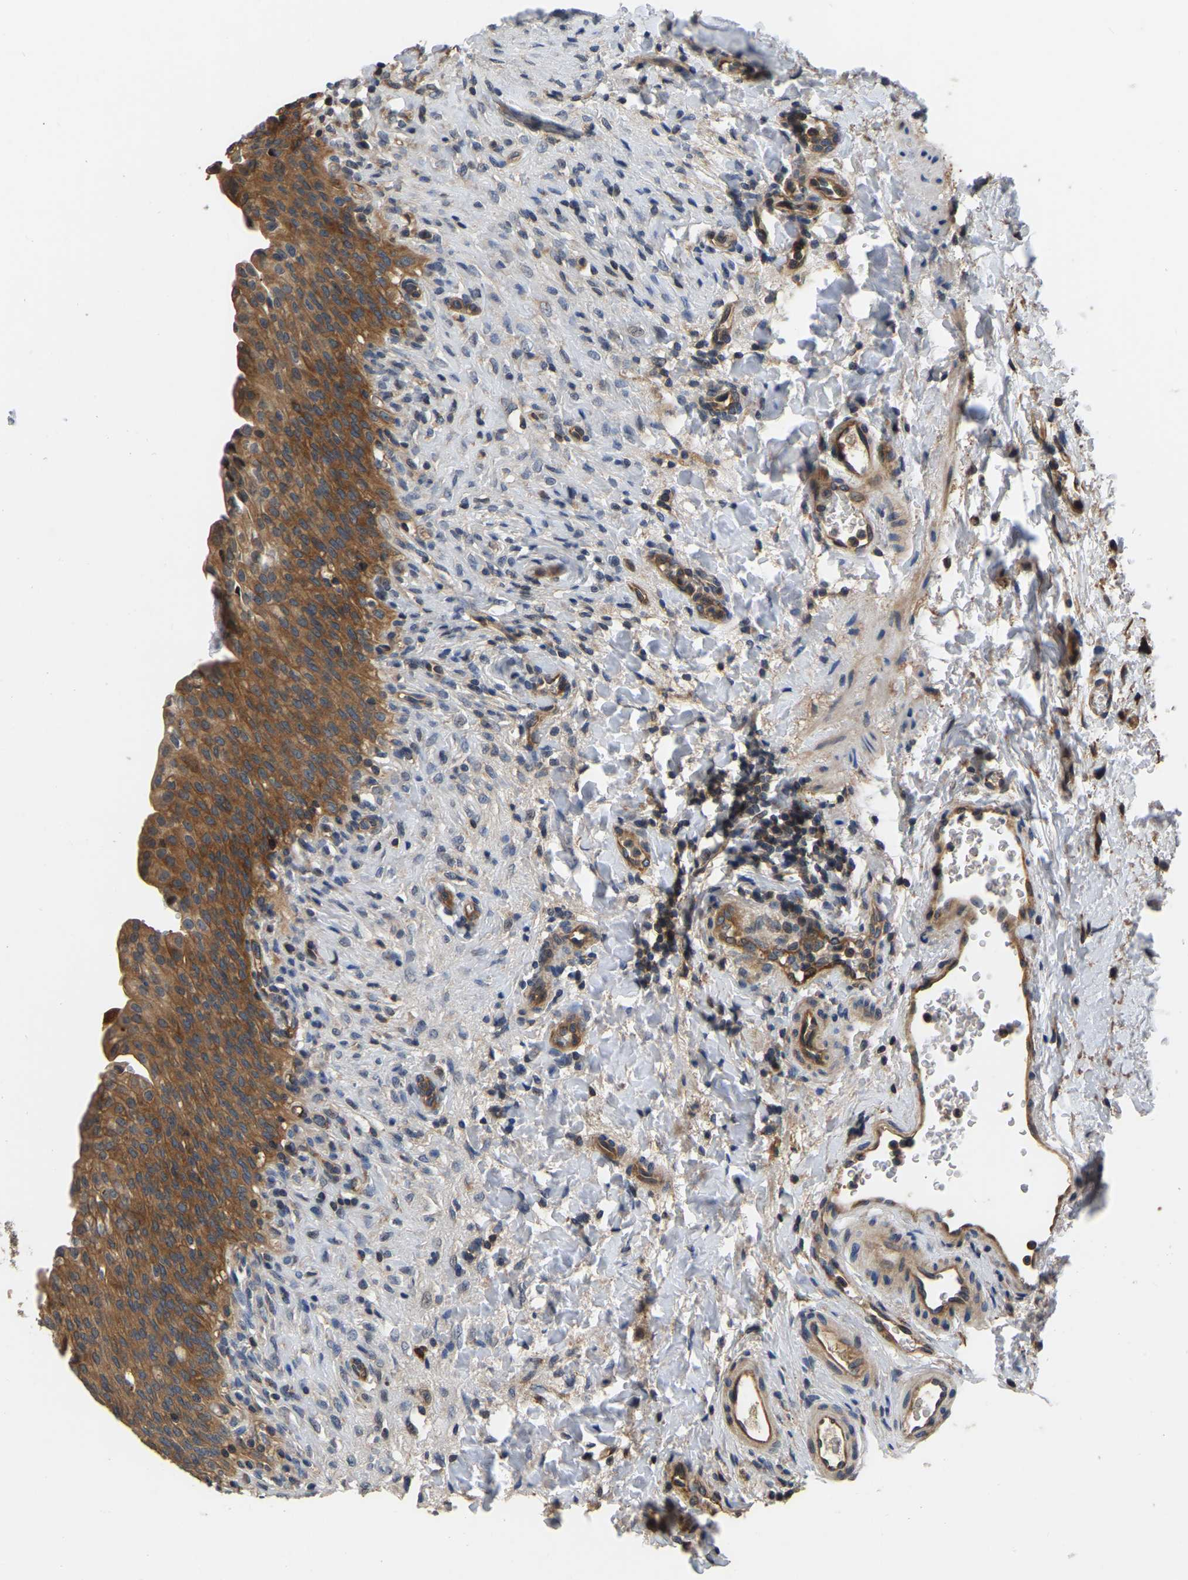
{"staining": {"intensity": "strong", "quantity": ">75%", "location": "cytoplasmic/membranous"}, "tissue": "urinary bladder", "cell_type": "Urothelial cells", "image_type": "normal", "snomed": [{"axis": "morphology", "description": "Urothelial carcinoma, High grade"}, {"axis": "topography", "description": "Urinary bladder"}], "caption": "This is an image of immunohistochemistry (IHC) staining of benign urinary bladder, which shows strong positivity in the cytoplasmic/membranous of urothelial cells.", "gene": "GARS1", "patient": {"sex": "male", "age": 46}}